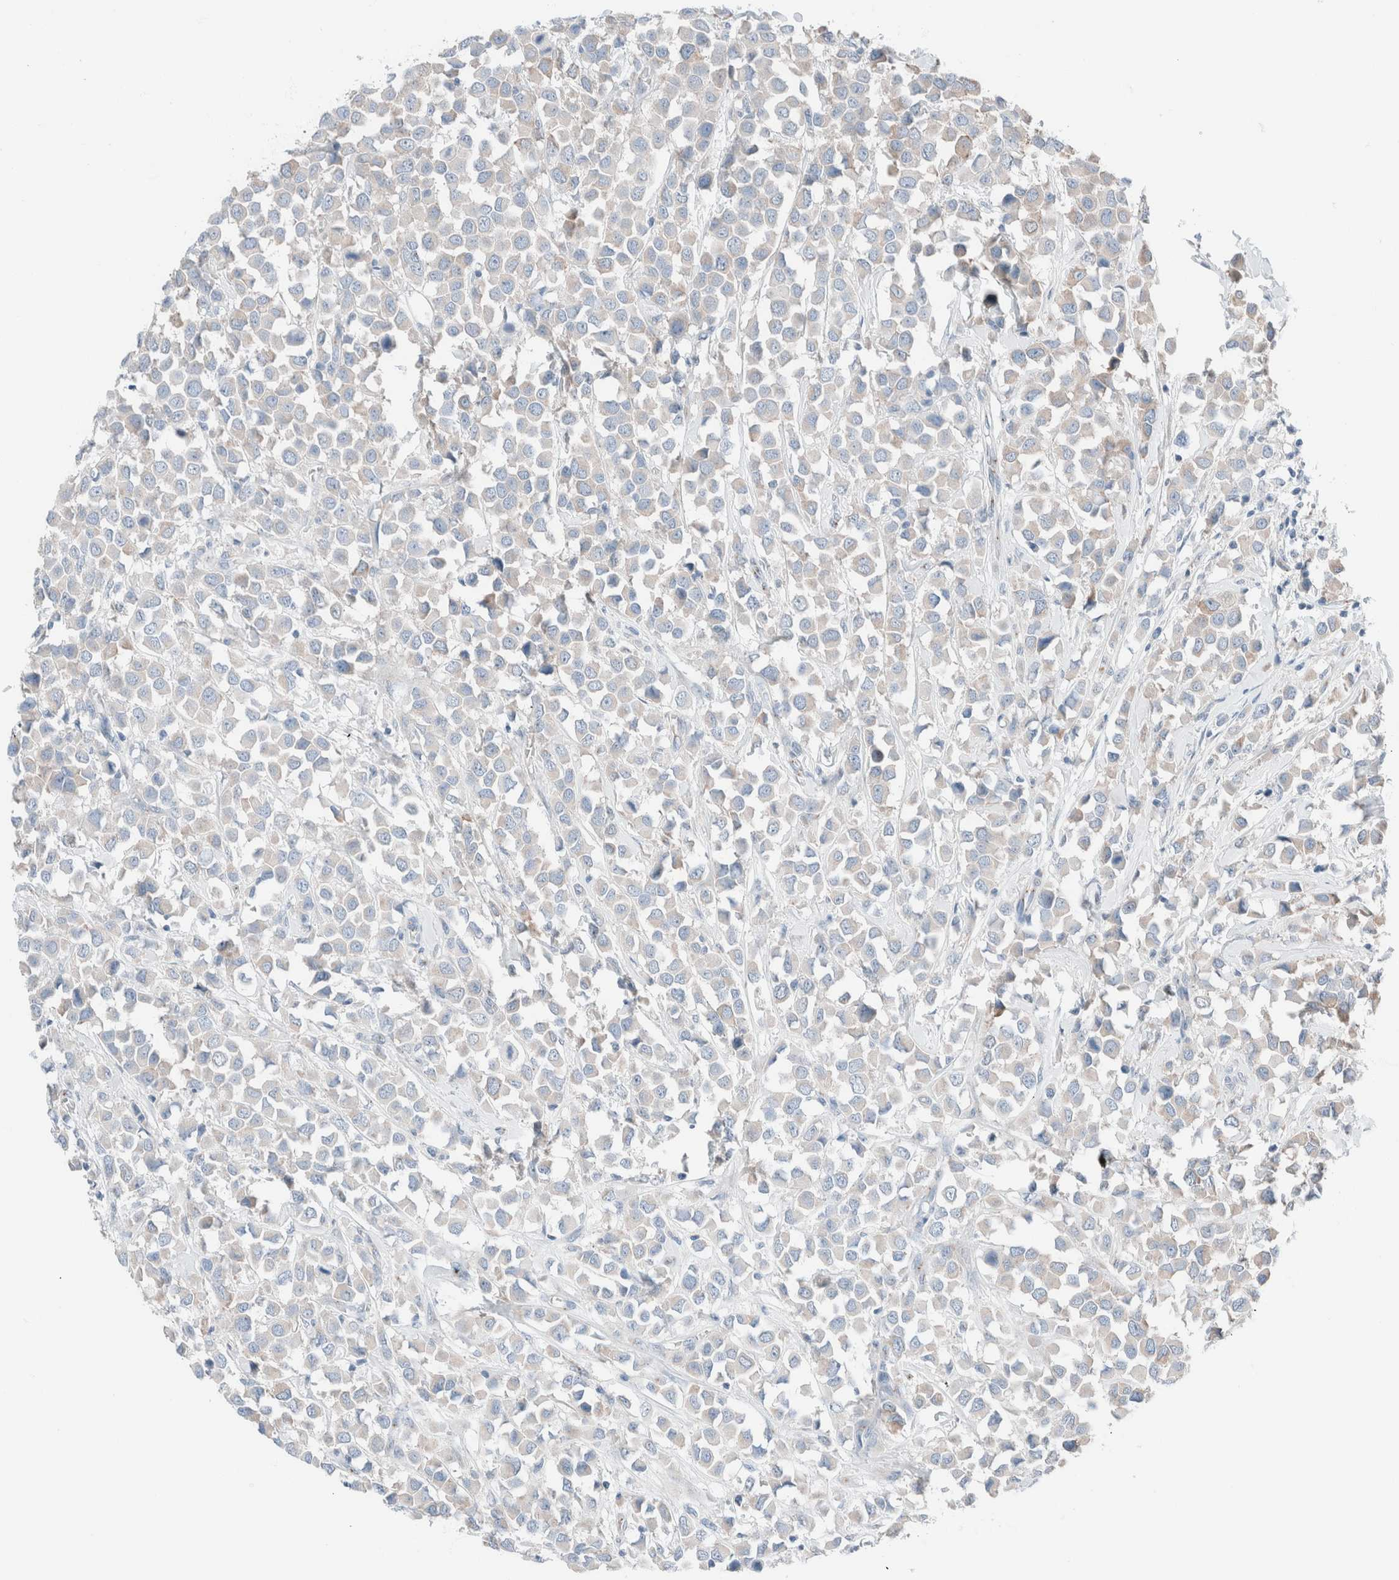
{"staining": {"intensity": "weak", "quantity": "<25%", "location": "cytoplasmic/membranous"}, "tissue": "breast cancer", "cell_type": "Tumor cells", "image_type": "cancer", "snomed": [{"axis": "morphology", "description": "Duct carcinoma"}, {"axis": "topography", "description": "Breast"}], "caption": "A high-resolution image shows immunohistochemistry staining of intraductal carcinoma (breast), which demonstrates no significant expression in tumor cells.", "gene": "CASC3", "patient": {"sex": "female", "age": 61}}